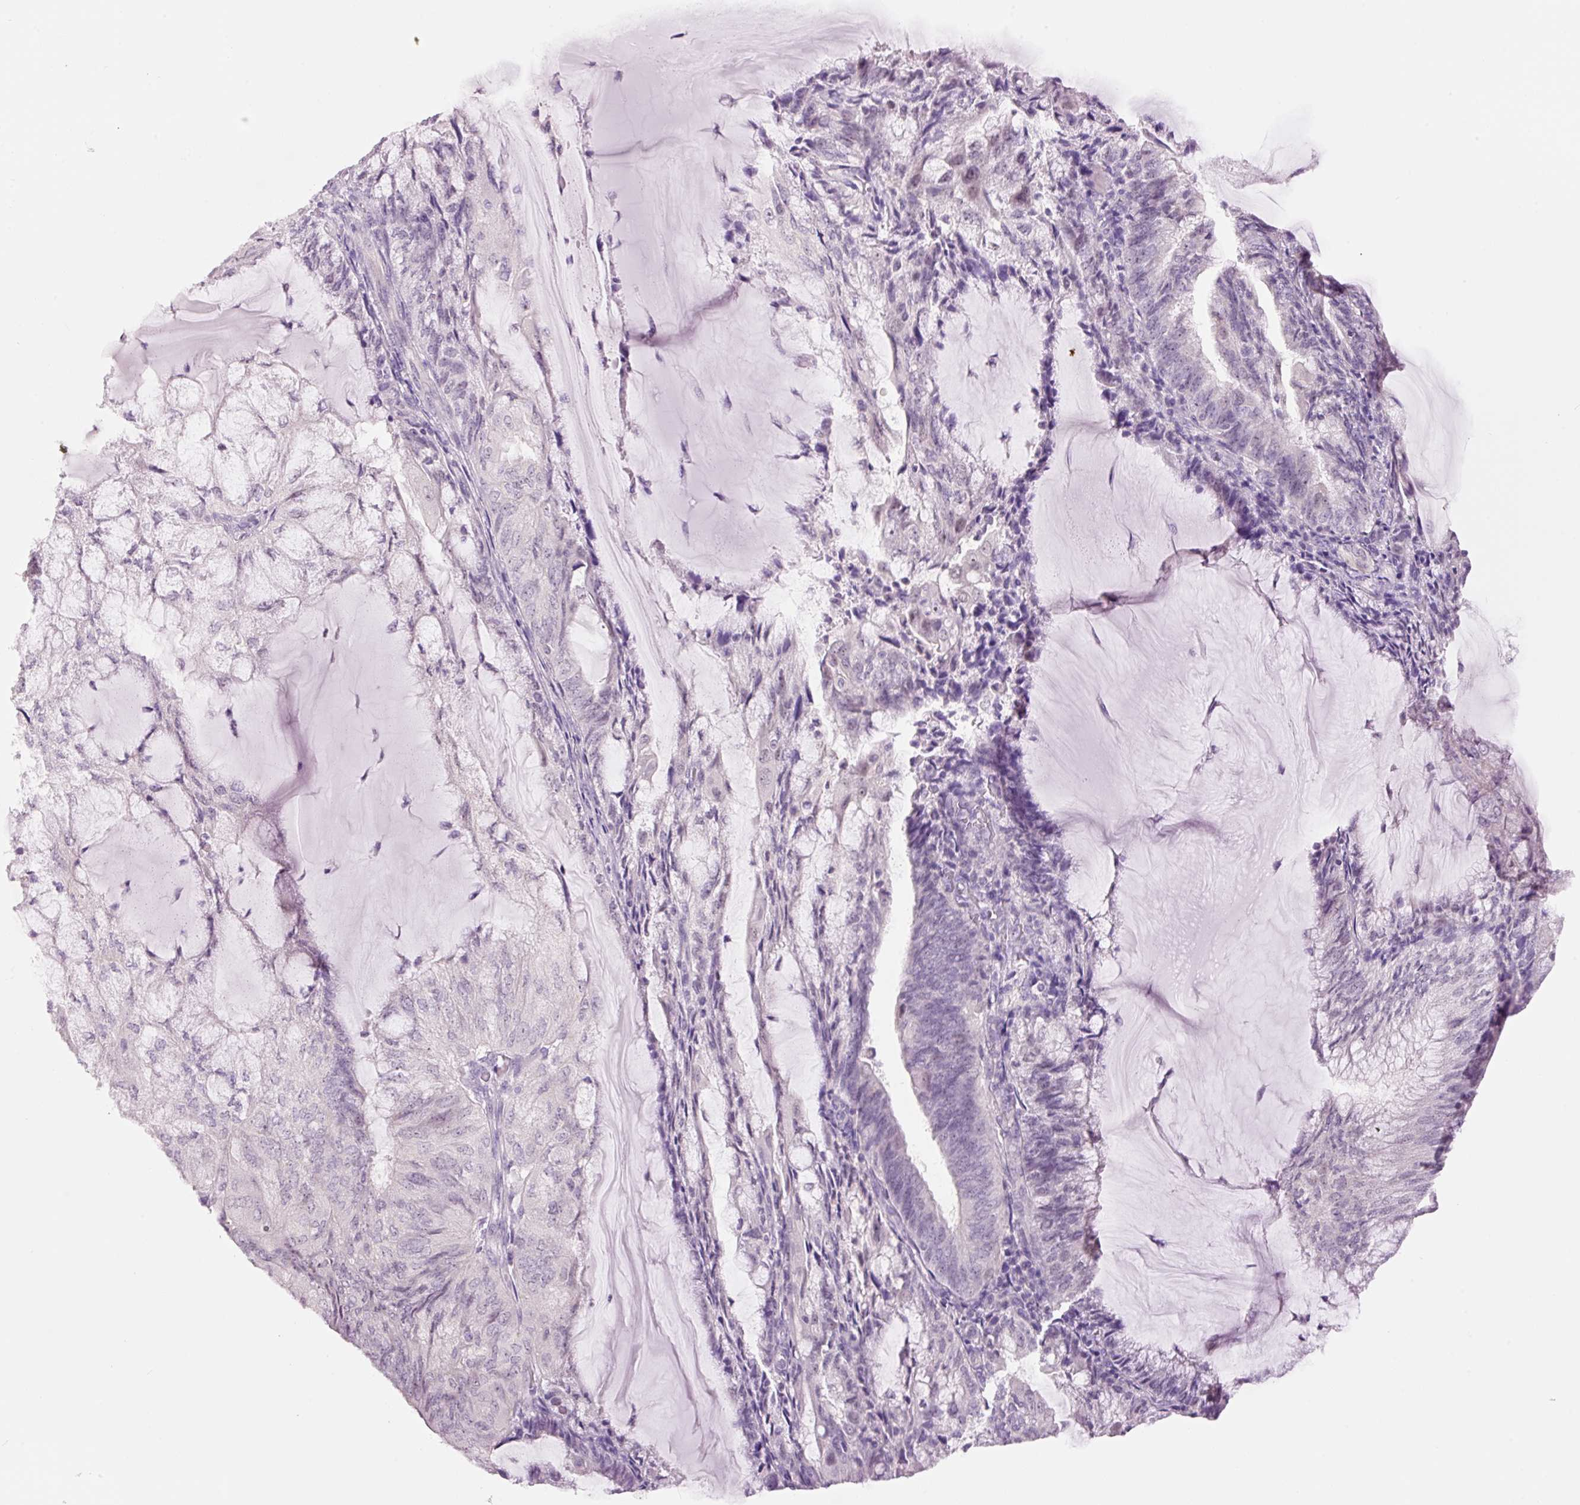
{"staining": {"intensity": "negative", "quantity": "none", "location": "none"}, "tissue": "endometrial cancer", "cell_type": "Tumor cells", "image_type": "cancer", "snomed": [{"axis": "morphology", "description": "Adenocarcinoma, NOS"}, {"axis": "topography", "description": "Endometrium"}], "caption": "Tumor cells show no significant expression in endometrial adenocarcinoma.", "gene": "GCG", "patient": {"sex": "female", "age": 81}}